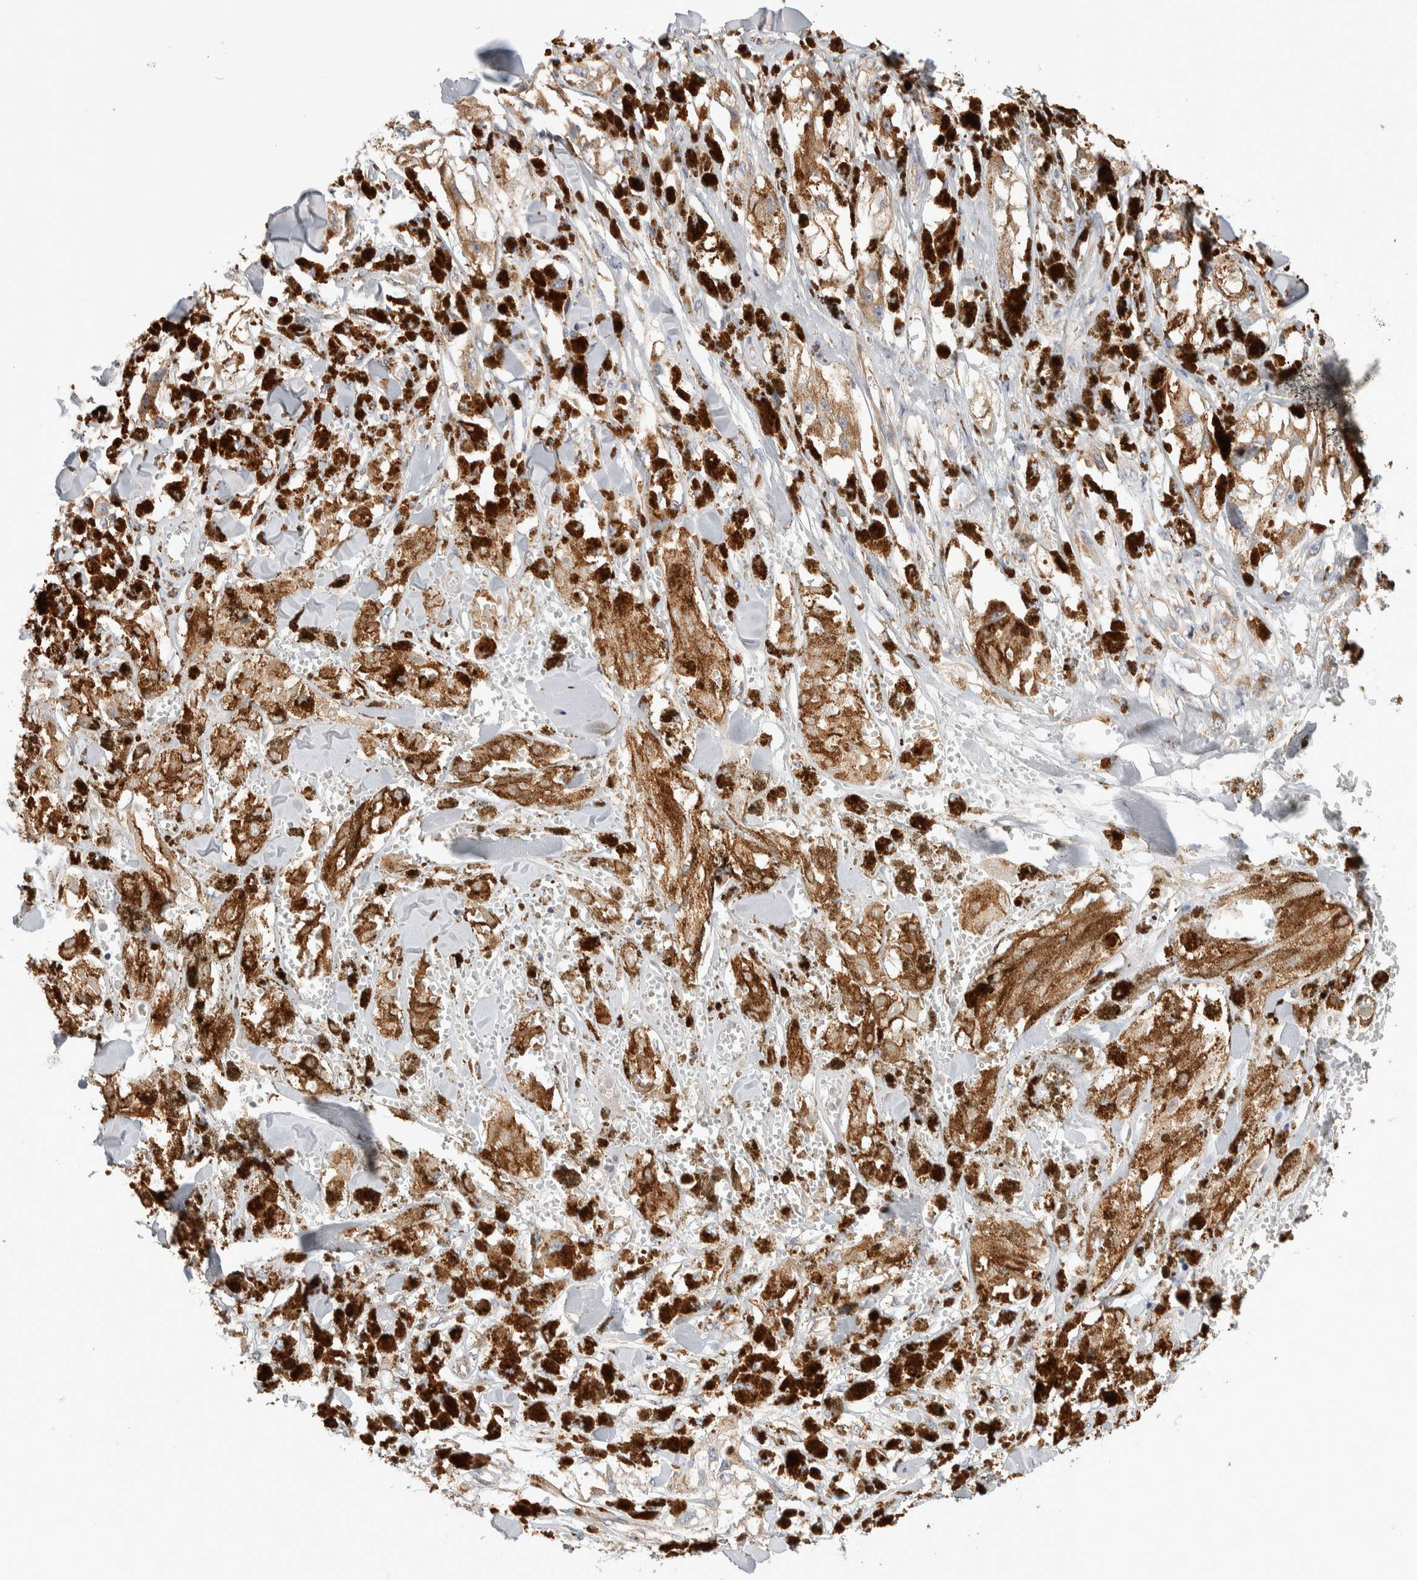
{"staining": {"intensity": "moderate", "quantity": ">75%", "location": "cytoplasmic/membranous"}, "tissue": "melanoma", "cell_type": "Tumor cells", "image_type": "cancer", "snomed": [{"axis": "morphology", "description": "Malignant melanoma, NOS"}, {"axis": "topography", "description": "Skin"}], "caption": "Brown immunohistochemical staining in human melanoma reveals moderate cytoplasmic/membranous expression in approximately >75% of tumor cells. The protein of interest is stained brown, and the nuclei are stained in blue (DAB IHC with brightfield microscopy, high magnification).", "gene": "DEPTOR", "patient": {"sex": "male", "age": 88}}